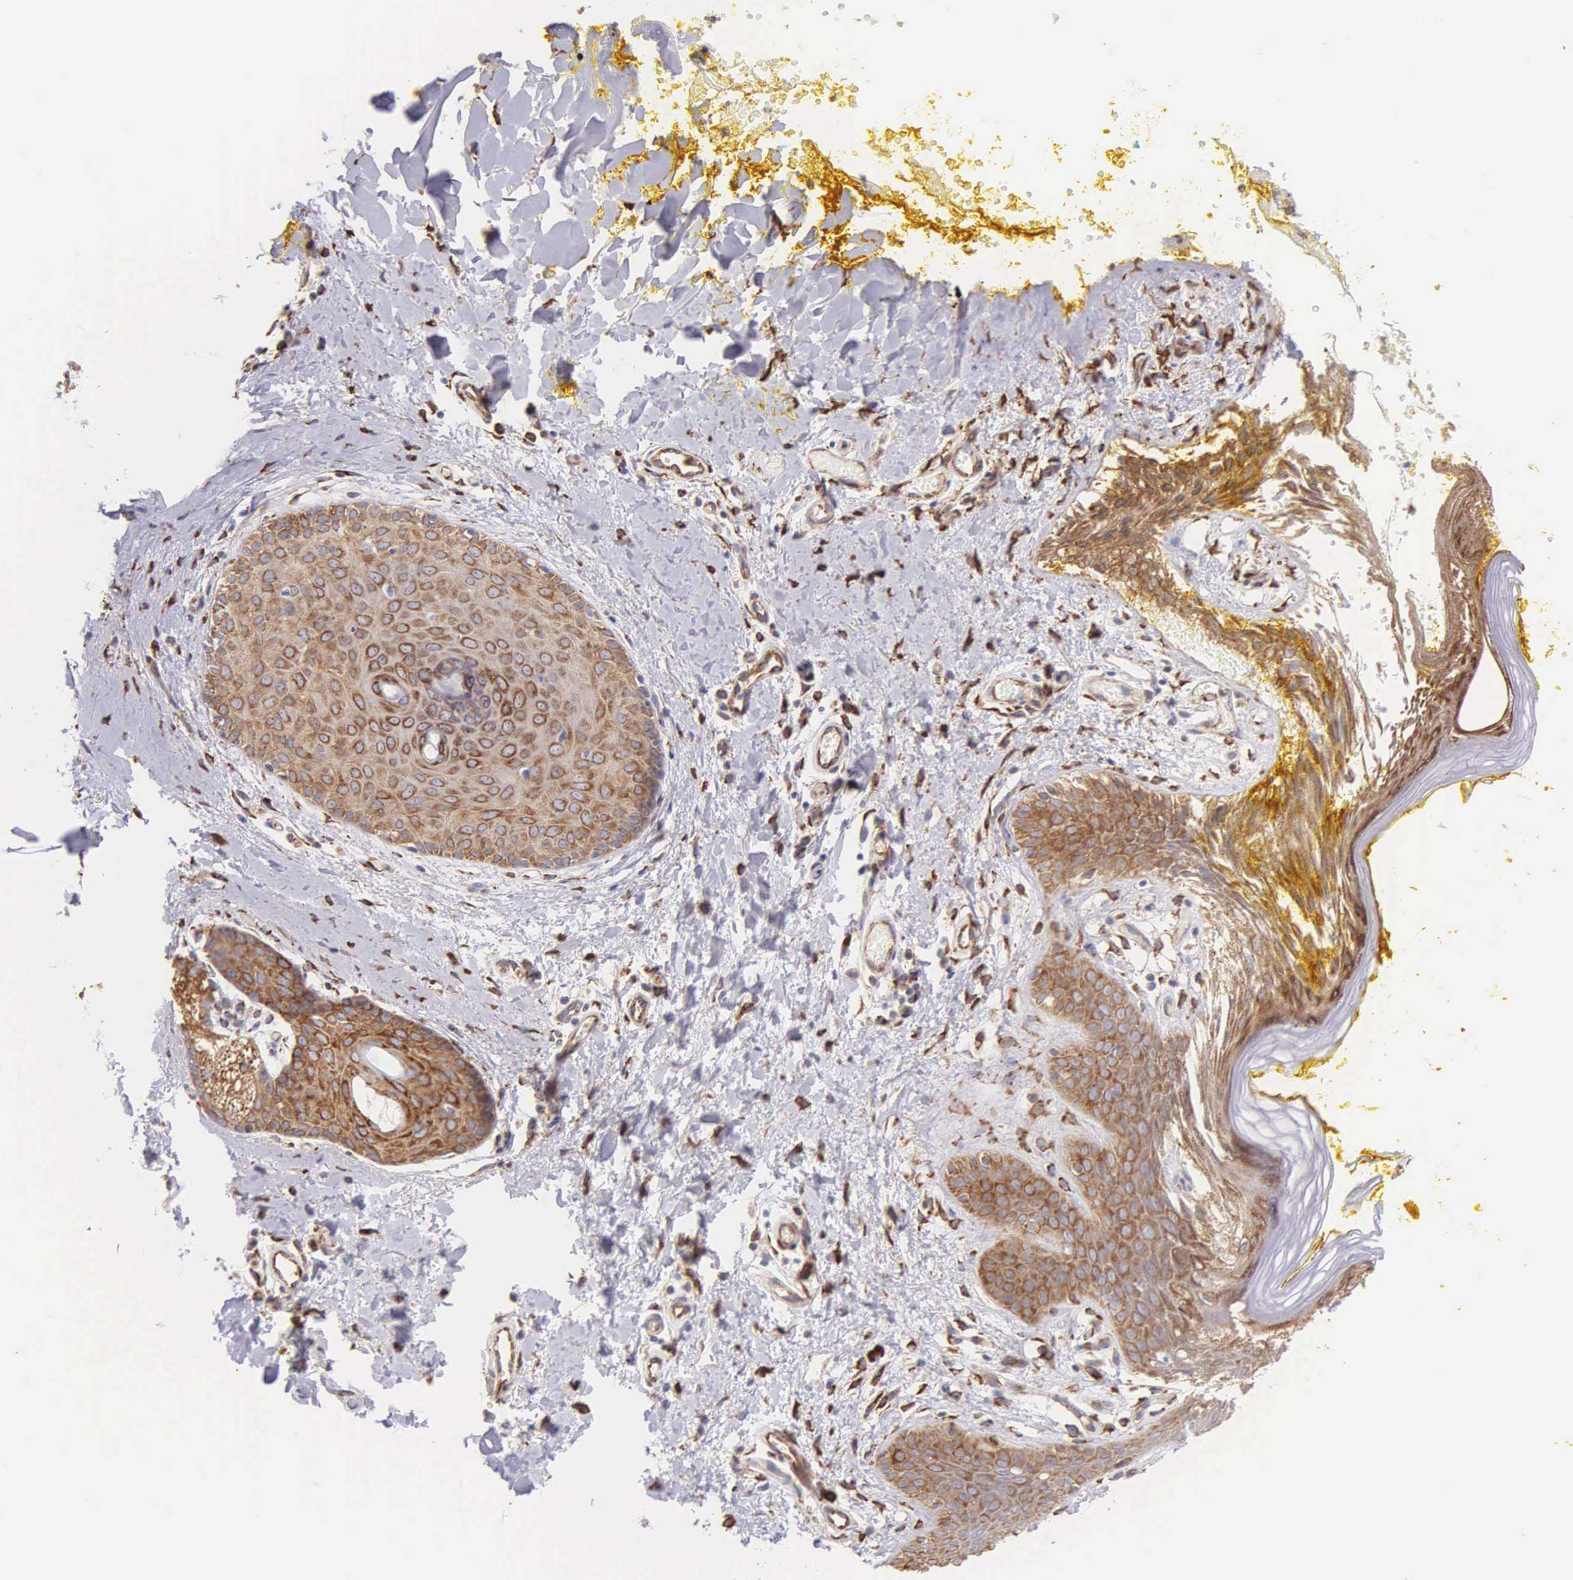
{"staining": {"intensity": "moderate", "quantity": ">75%", "location": "cytoplasmic/membranous"}, "tissue": "skin", "cell_type": "Epidermal cells", "image_type": "normal", "snomed": [{"axis": "morphology", "description": "Normal tissue, NOS"}, {"axis": "topography", "description": "Skin"}, {"axis": "topography", "description": "Anal"}], "caption": "A high-resolution micrograph shows immunohistochemistry staining of benign skin, which reveals moderate cytoplasmic/membranous expression in about >75% of epidermal cells.", "gene": "CKAP4", "patient": {"sex": "male", "age": 61}}